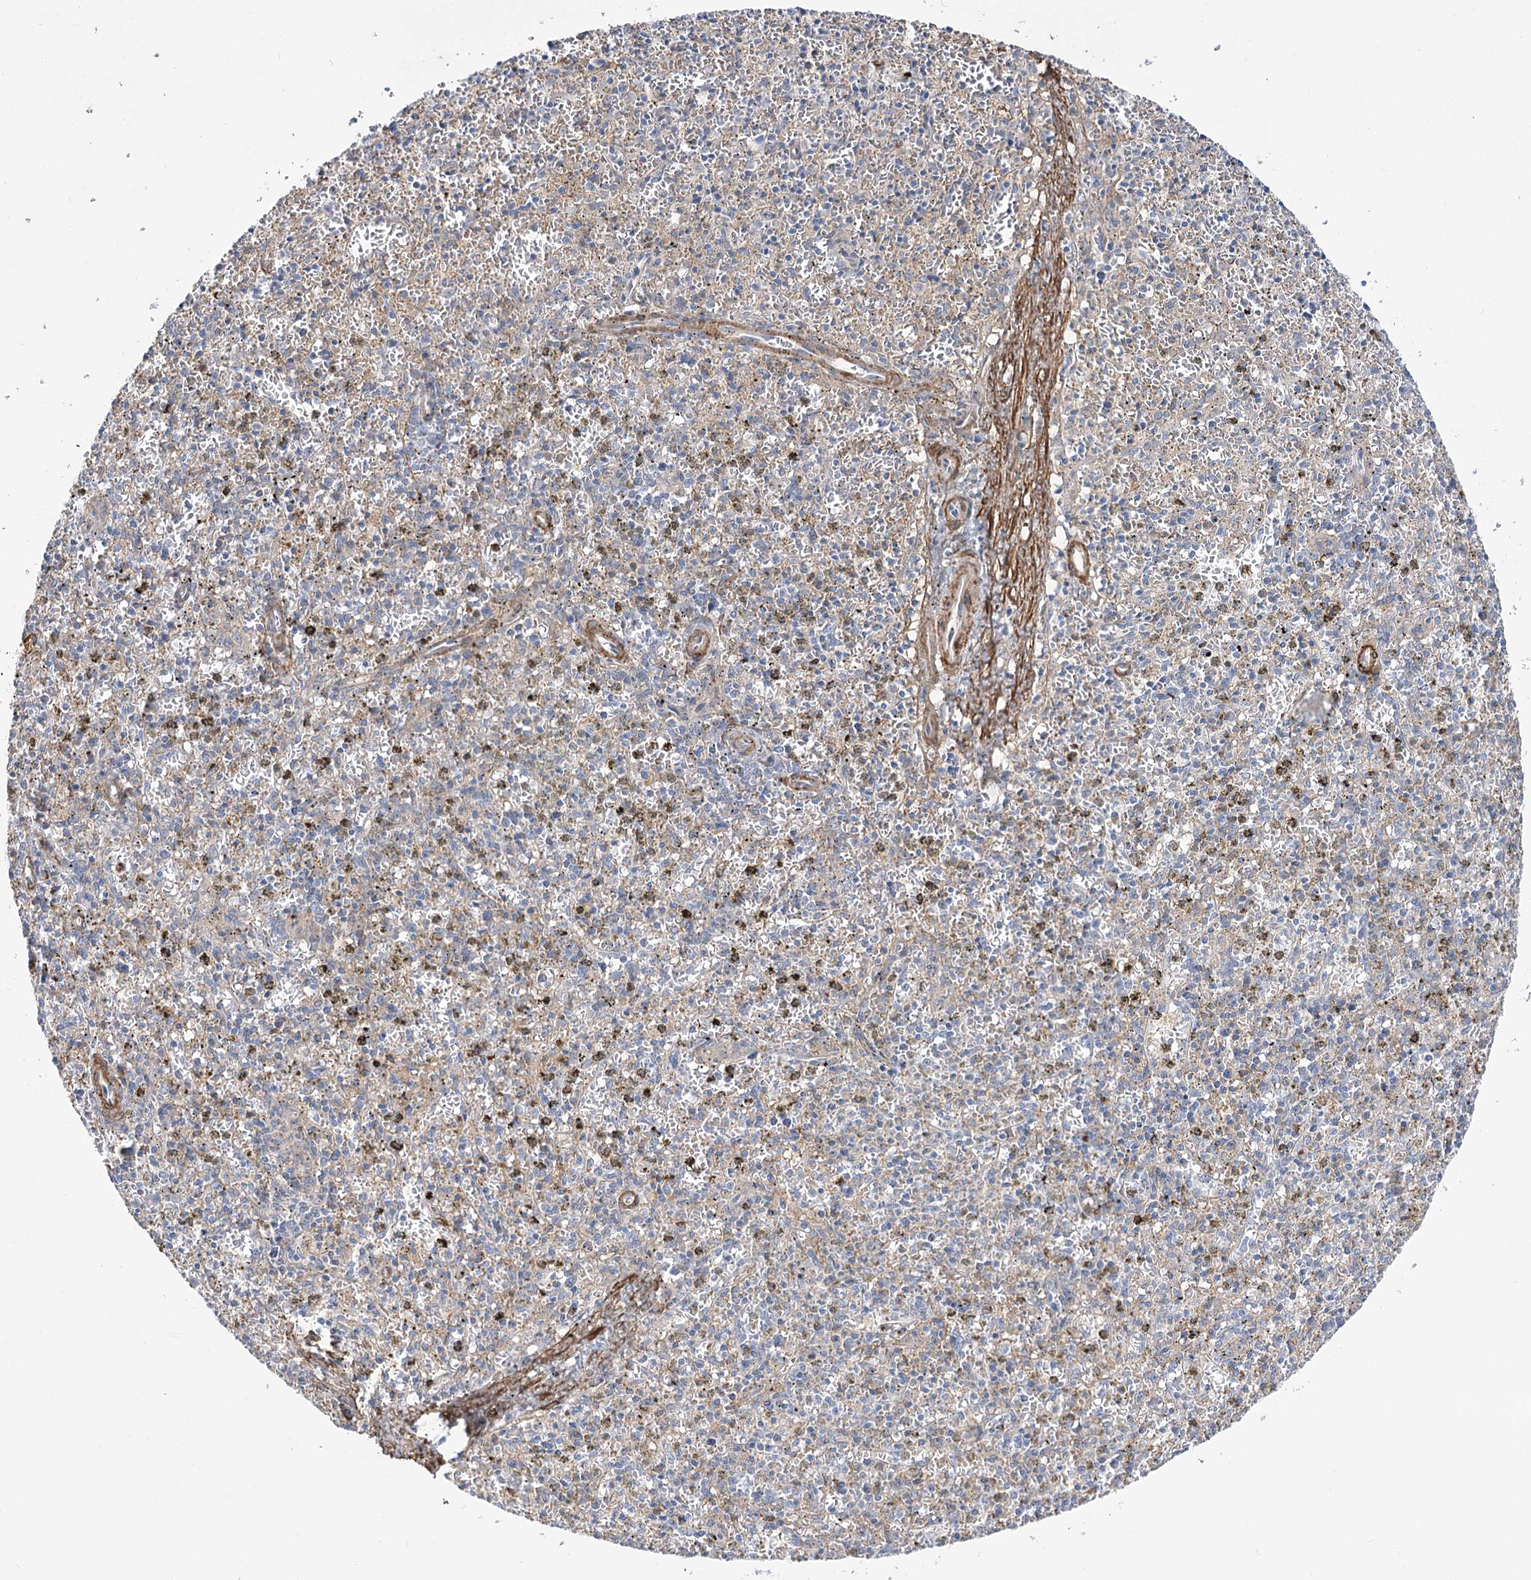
{"staining": {"intensity": "negative", "quantity": "none", "location": "none"}, "tissue": "spleen", "cell_type": "Cells in red pulp", "image_type": "normal", "snomed": [{"axis": "morphology", "description": "Normal tissue, NOS"}, {"axis": "topography", "description": "Spleen"}], "caption": "The photomicrograph shows no staining of cells in red pulp in unremarkable spleen.", "gene": "WASHC3", "patient": {"sex": "male", "age": 72}}